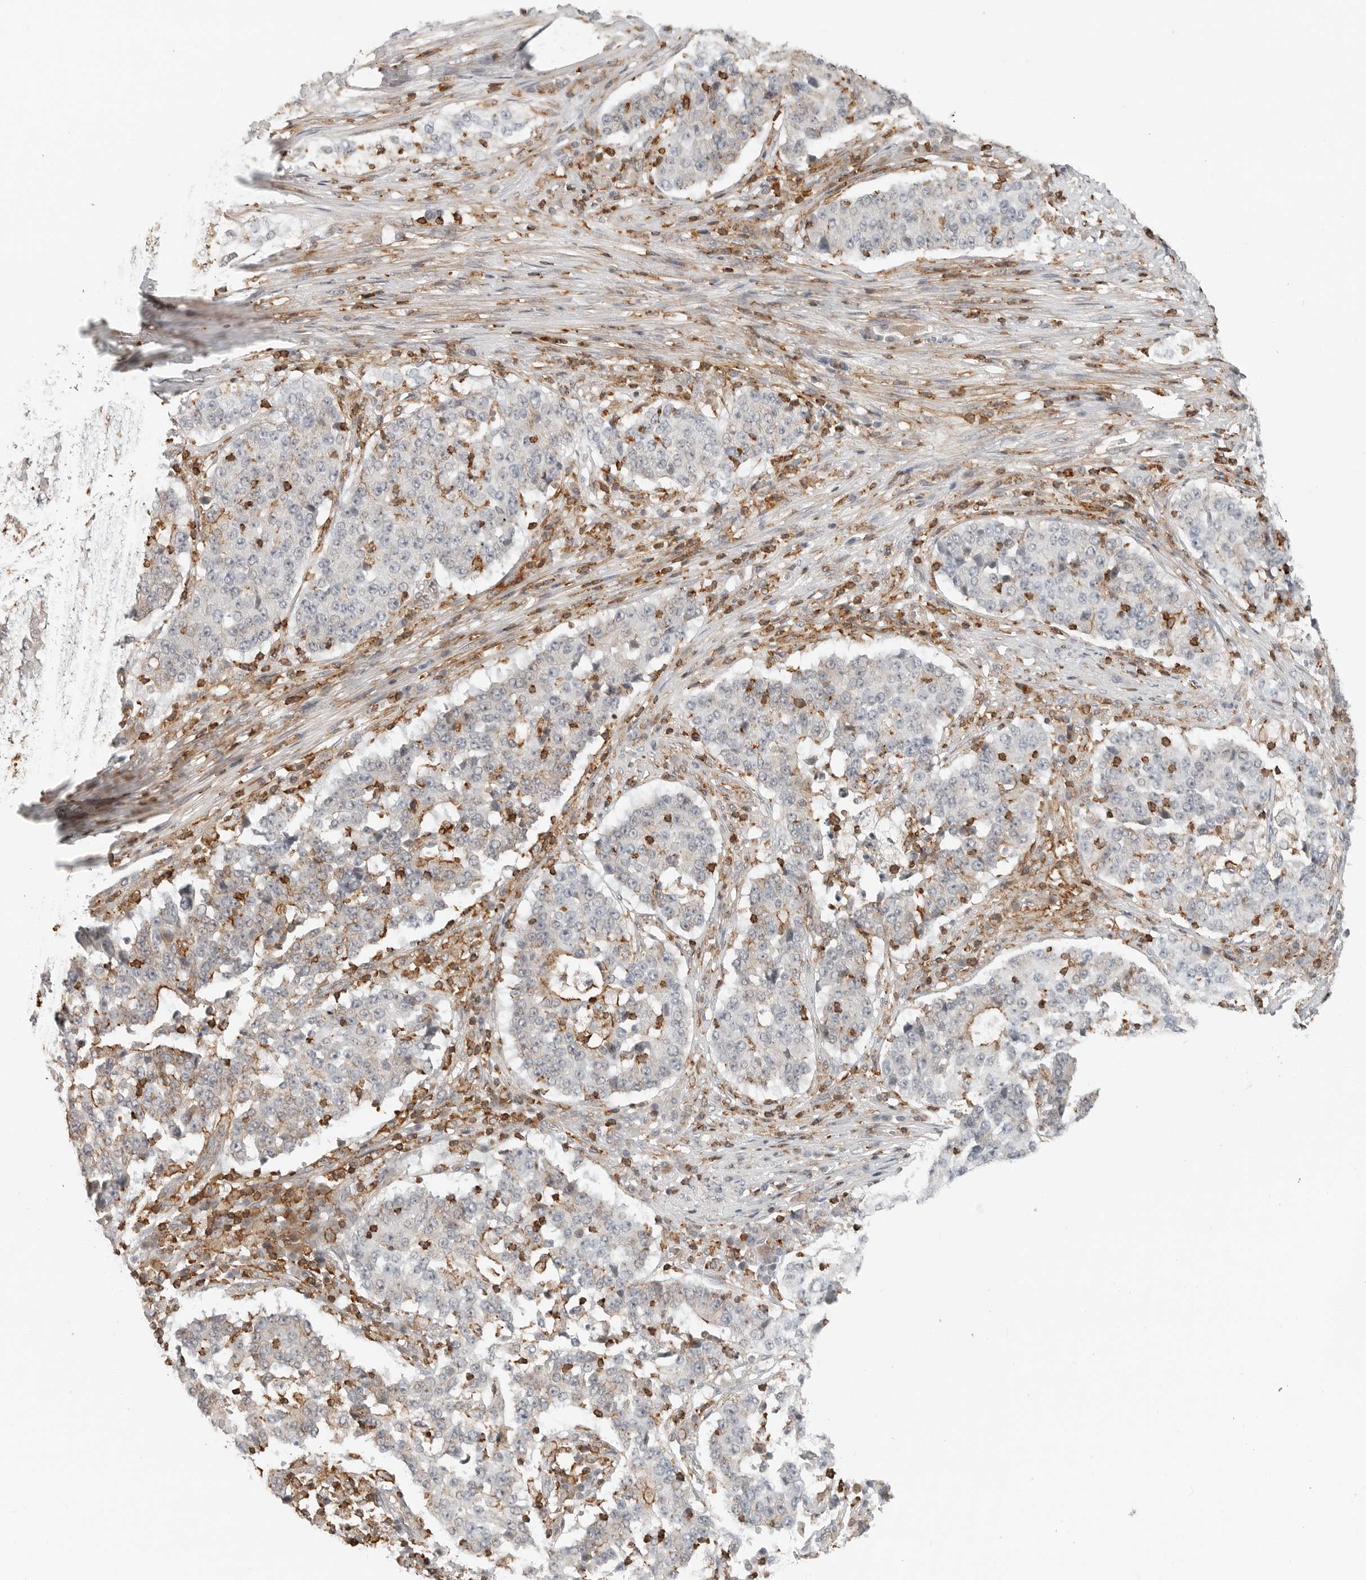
{"staining": {"intensity": "moderate", "quantity": "<25%", "location": "cytoplasmic/membranous"}, "tissue": "stomach cancer", "cell_type": "Tumor cells", "image_type": "cancer", "snomed": [{"axis": "morphology", "description": "Adenocarcinoma, NOS"}, {"axis": "topography", "description": "Stomach"}], "caption": "This is a photomicrograph of IHC staining of stomach cancer, which shows moderate expression in the cytoplasmic/membranous of tumor cells.", "gene": "LEFTY2", "patient": {"sex": "male", "age": 59}}